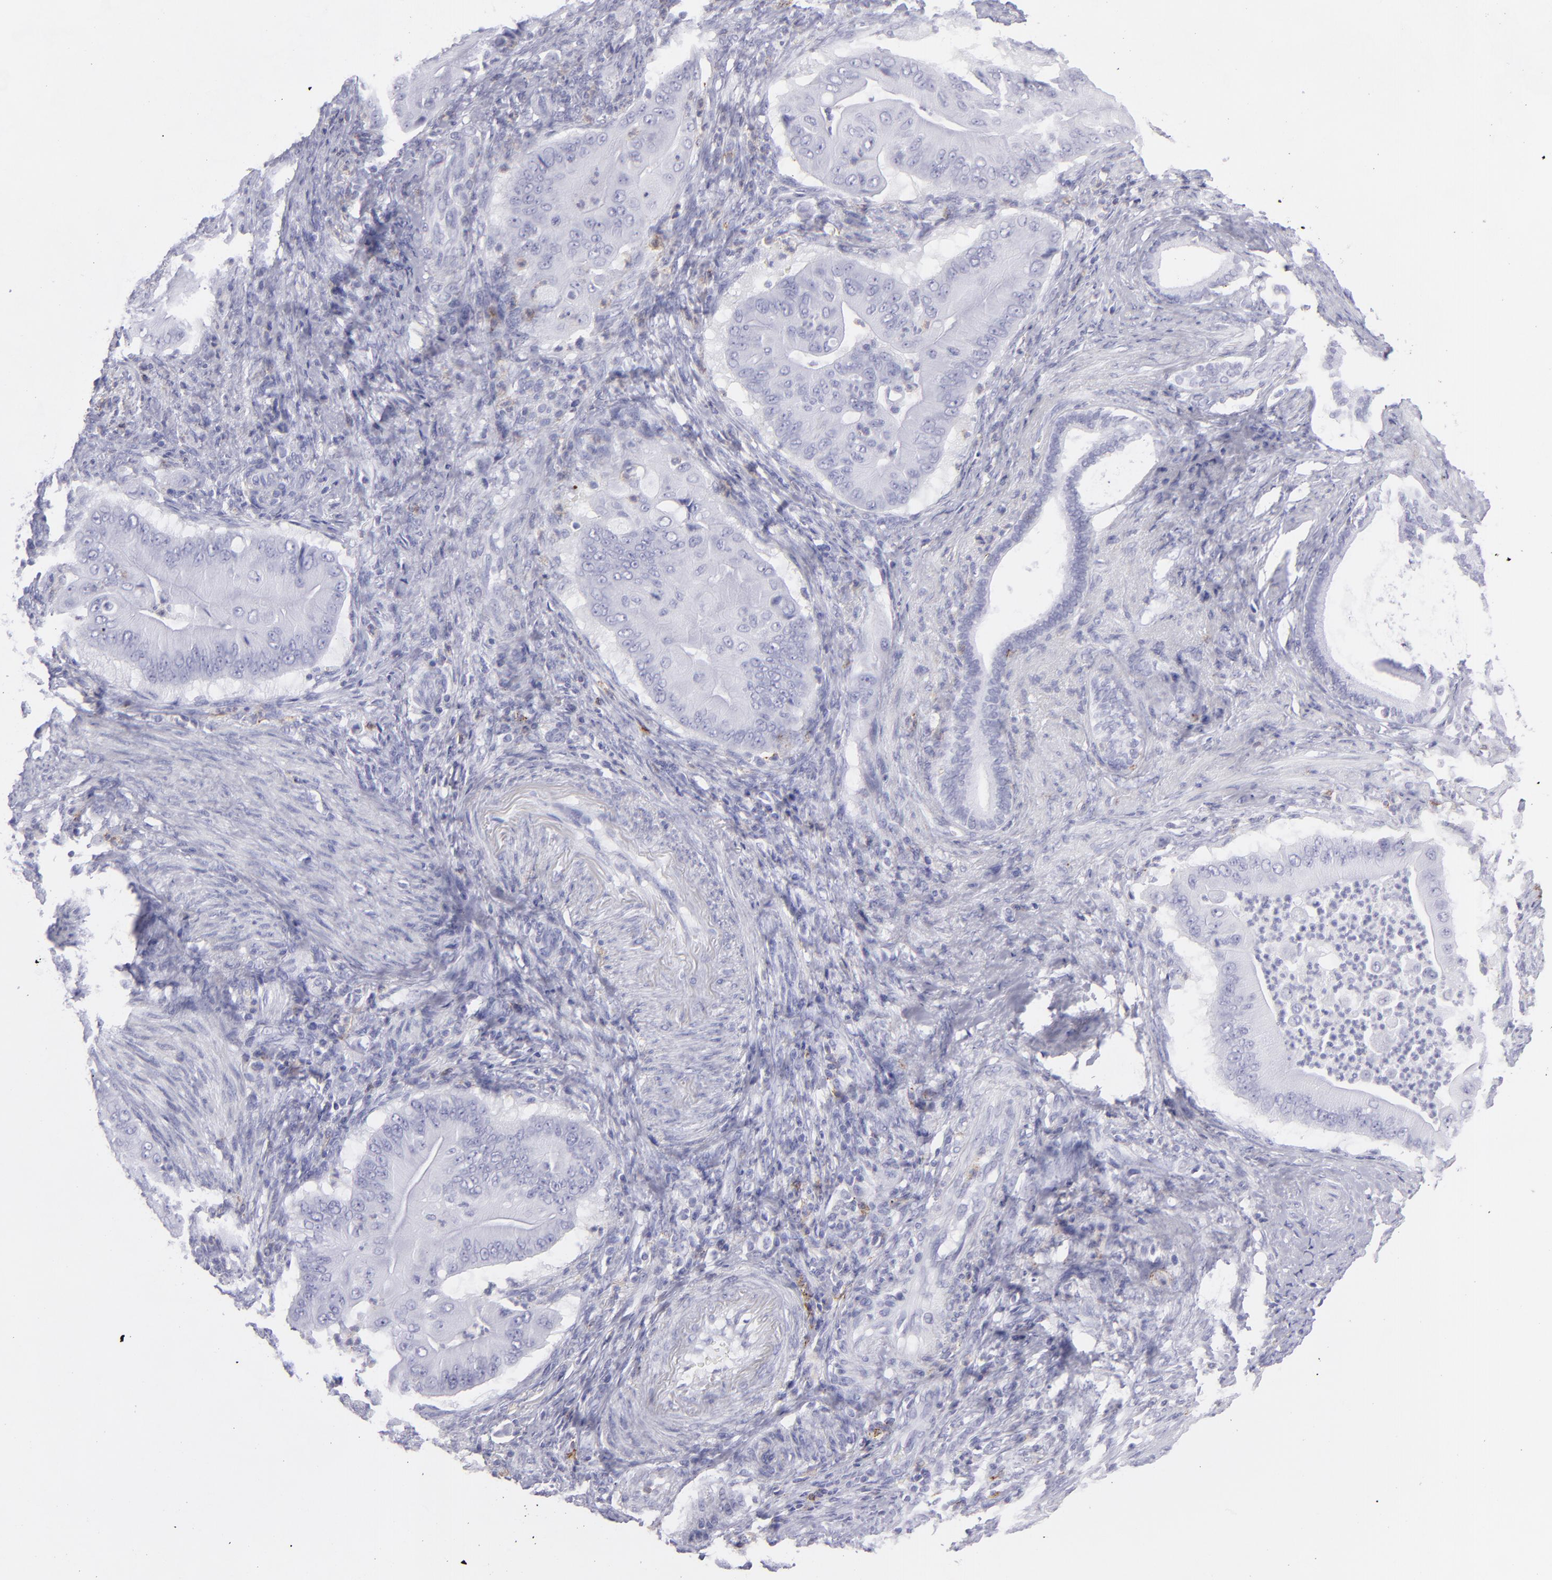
{"staining": {"intensity": "negative", "quantity": "none", "location": "none"}, "tissue": "pancreatic cancer", "cell_type": "Tumor cells", "image_type": "cancer", "snomed": [{"axis": "morphology", "description": "Adenocarcinoma, NOS"}, {"axis": "topography", "description": "Pancreas"}], "caption": "Micrograph shows no significant protein expression in tumor cells of pancreatic cancer (adenocarcinoma).", "gene": "SELPLG", "patient": {"sex": "male", "age": 62}}